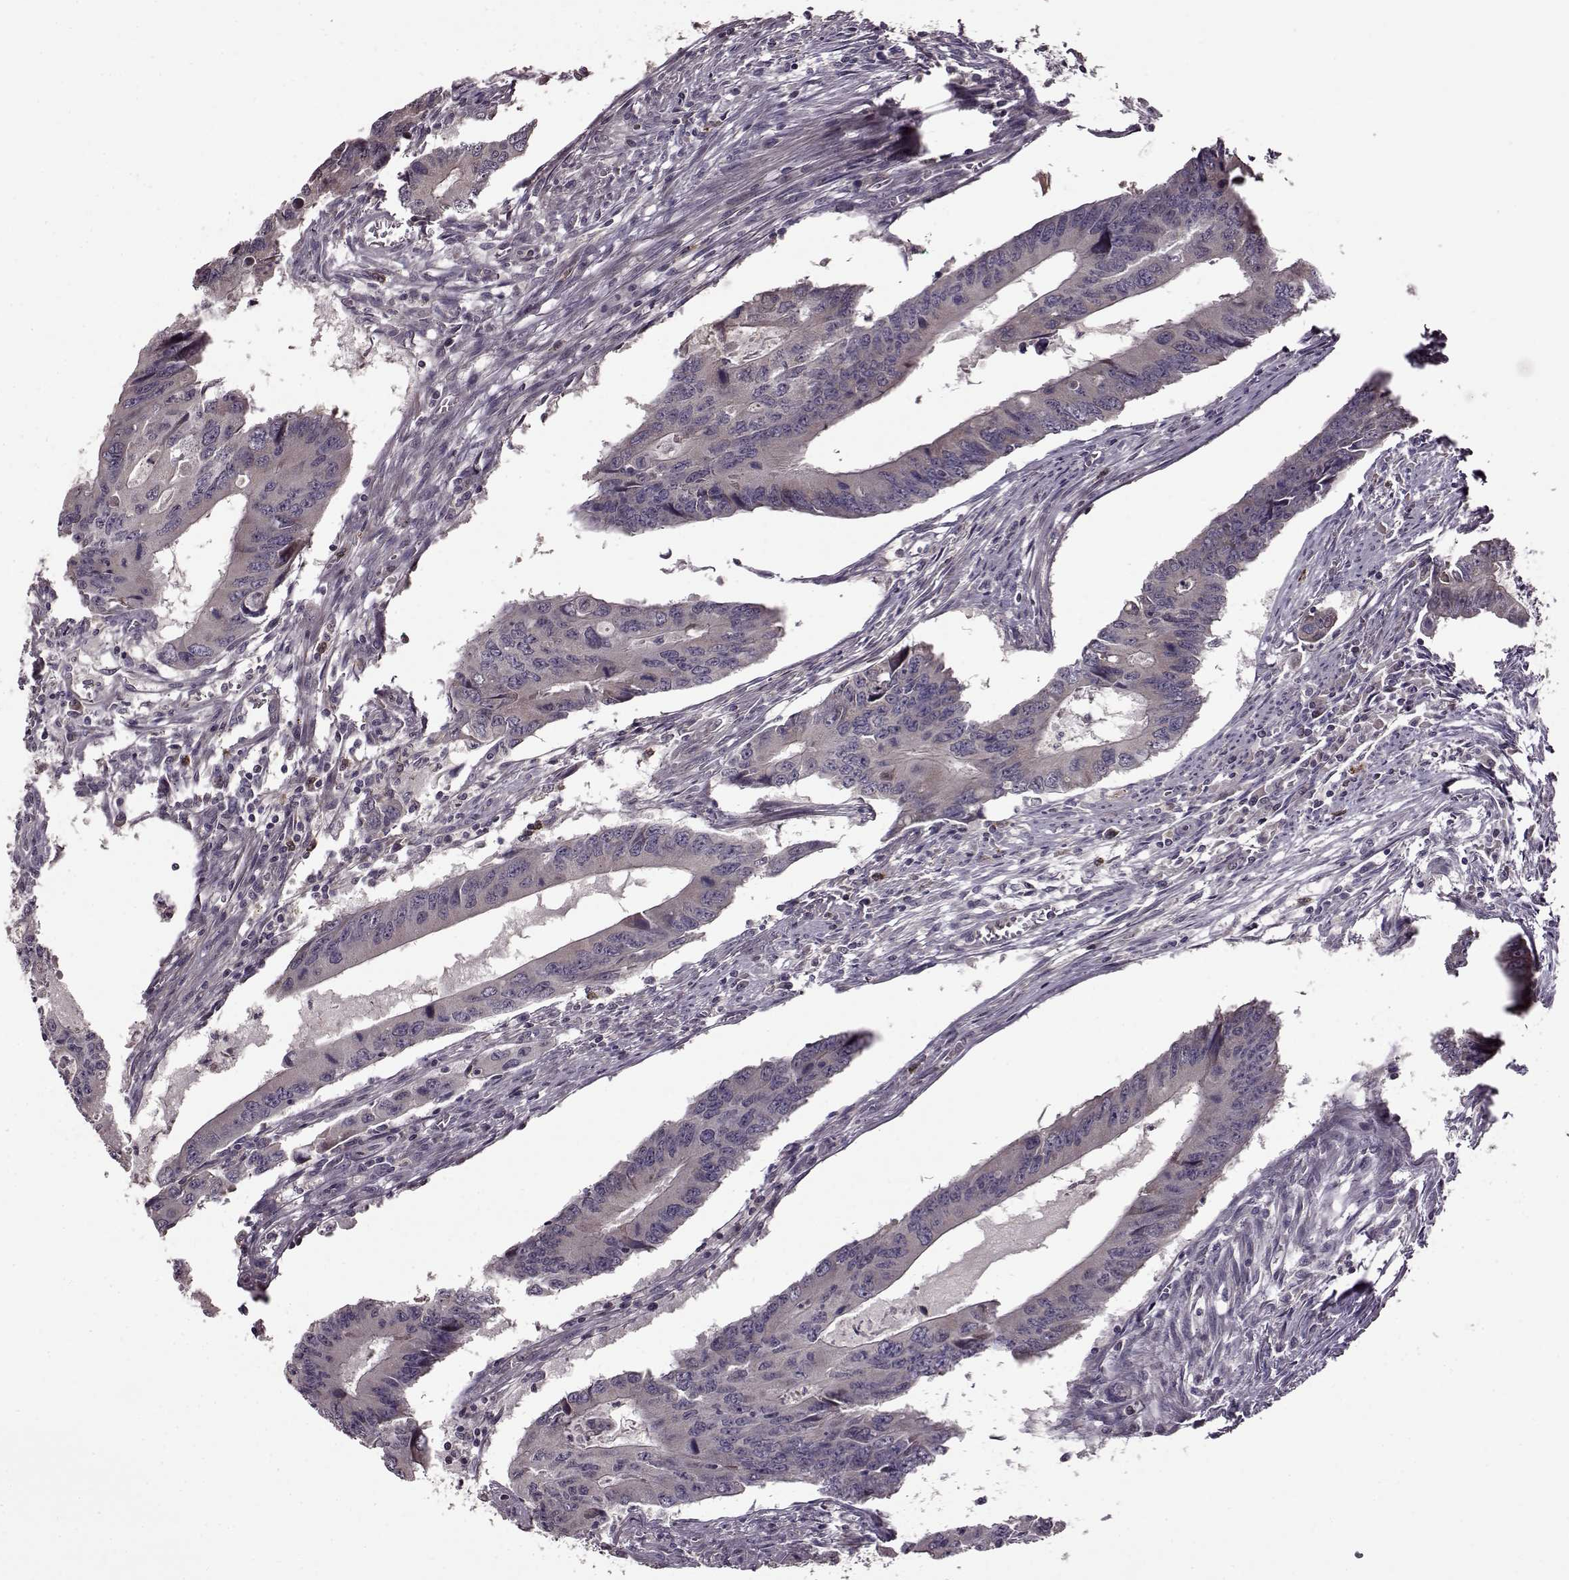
{"staining": {"intensity": "negative", "quantity": "none", "location": "none"}, "tissue": "colorectal cancer", "cell_type": "Tumor cells", "image_type": "cancer", "snomed": [{"axis": "morphology", "description": "Adenocarcinoma, NOS"}, {"axis": "topography", "description": "Colon"}], "caption": "The photomicrograph demonstrates no staining of tumor cells in colorectal cancer (adenocarcinoma).", "gene": "MAIP1", "patient": {"sex": "male", "age": 53}}